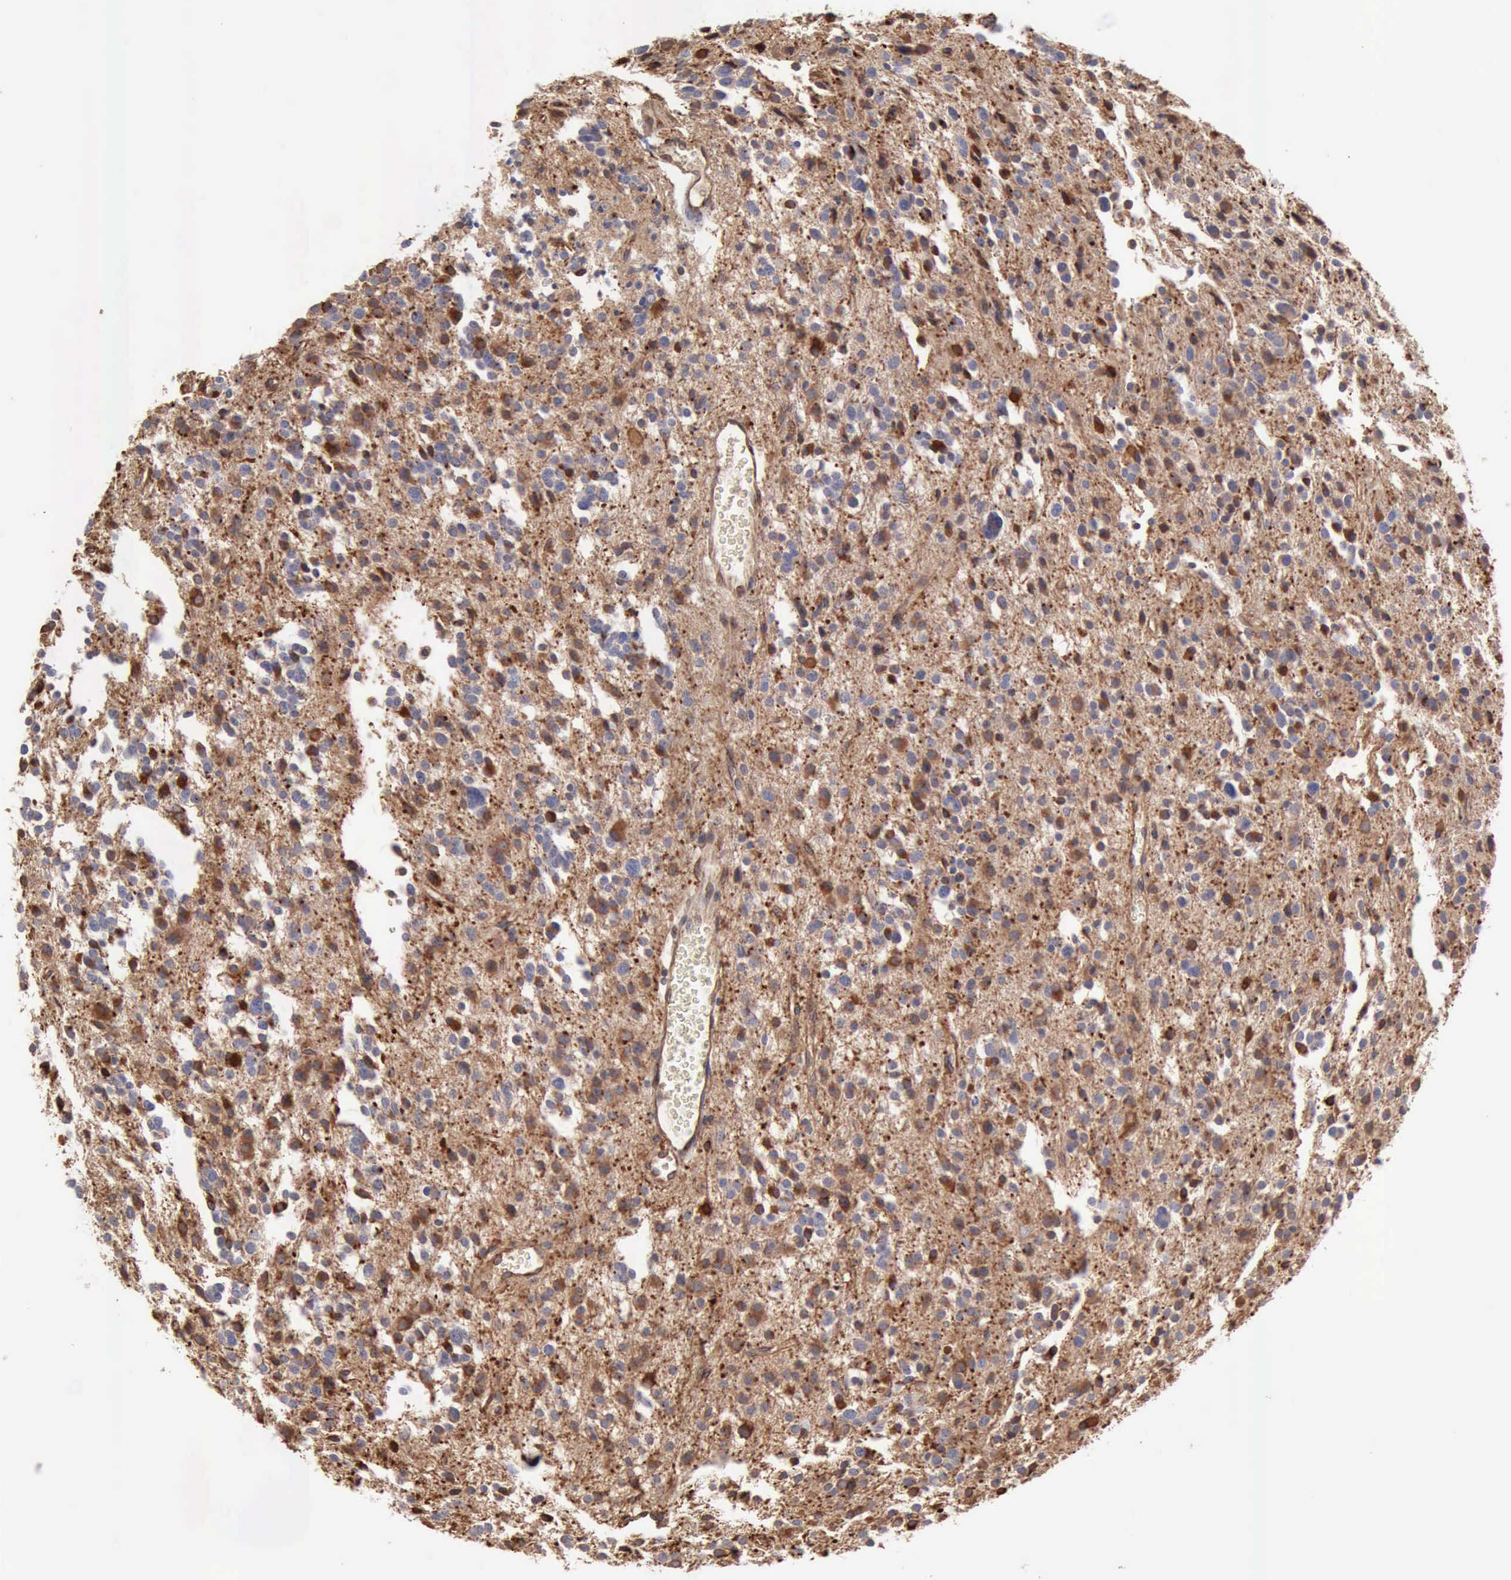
{"staining": {"intensity": "strong", "quantity": ">75%", "location": "cytoplasmic/membranous,nuclear"}, "tissue": "glioma", "cell_type": "Tumor cells", "image_type": "cancer", "snomed": [{"axis": "morphology", "description": "Glioma, malignant, Low grade"}, {"axis": "topography", "description": "Brain"}], "caption": "Immunohistochemical staining of malignant glioma (low-grade) demonstrates high levels of strong cytoplasmic/membranous and nuclear protein positivity in approximately >75% of tumor cells.", "gene": "APOL2", "patient": {"sex": "female", "age": 36}}